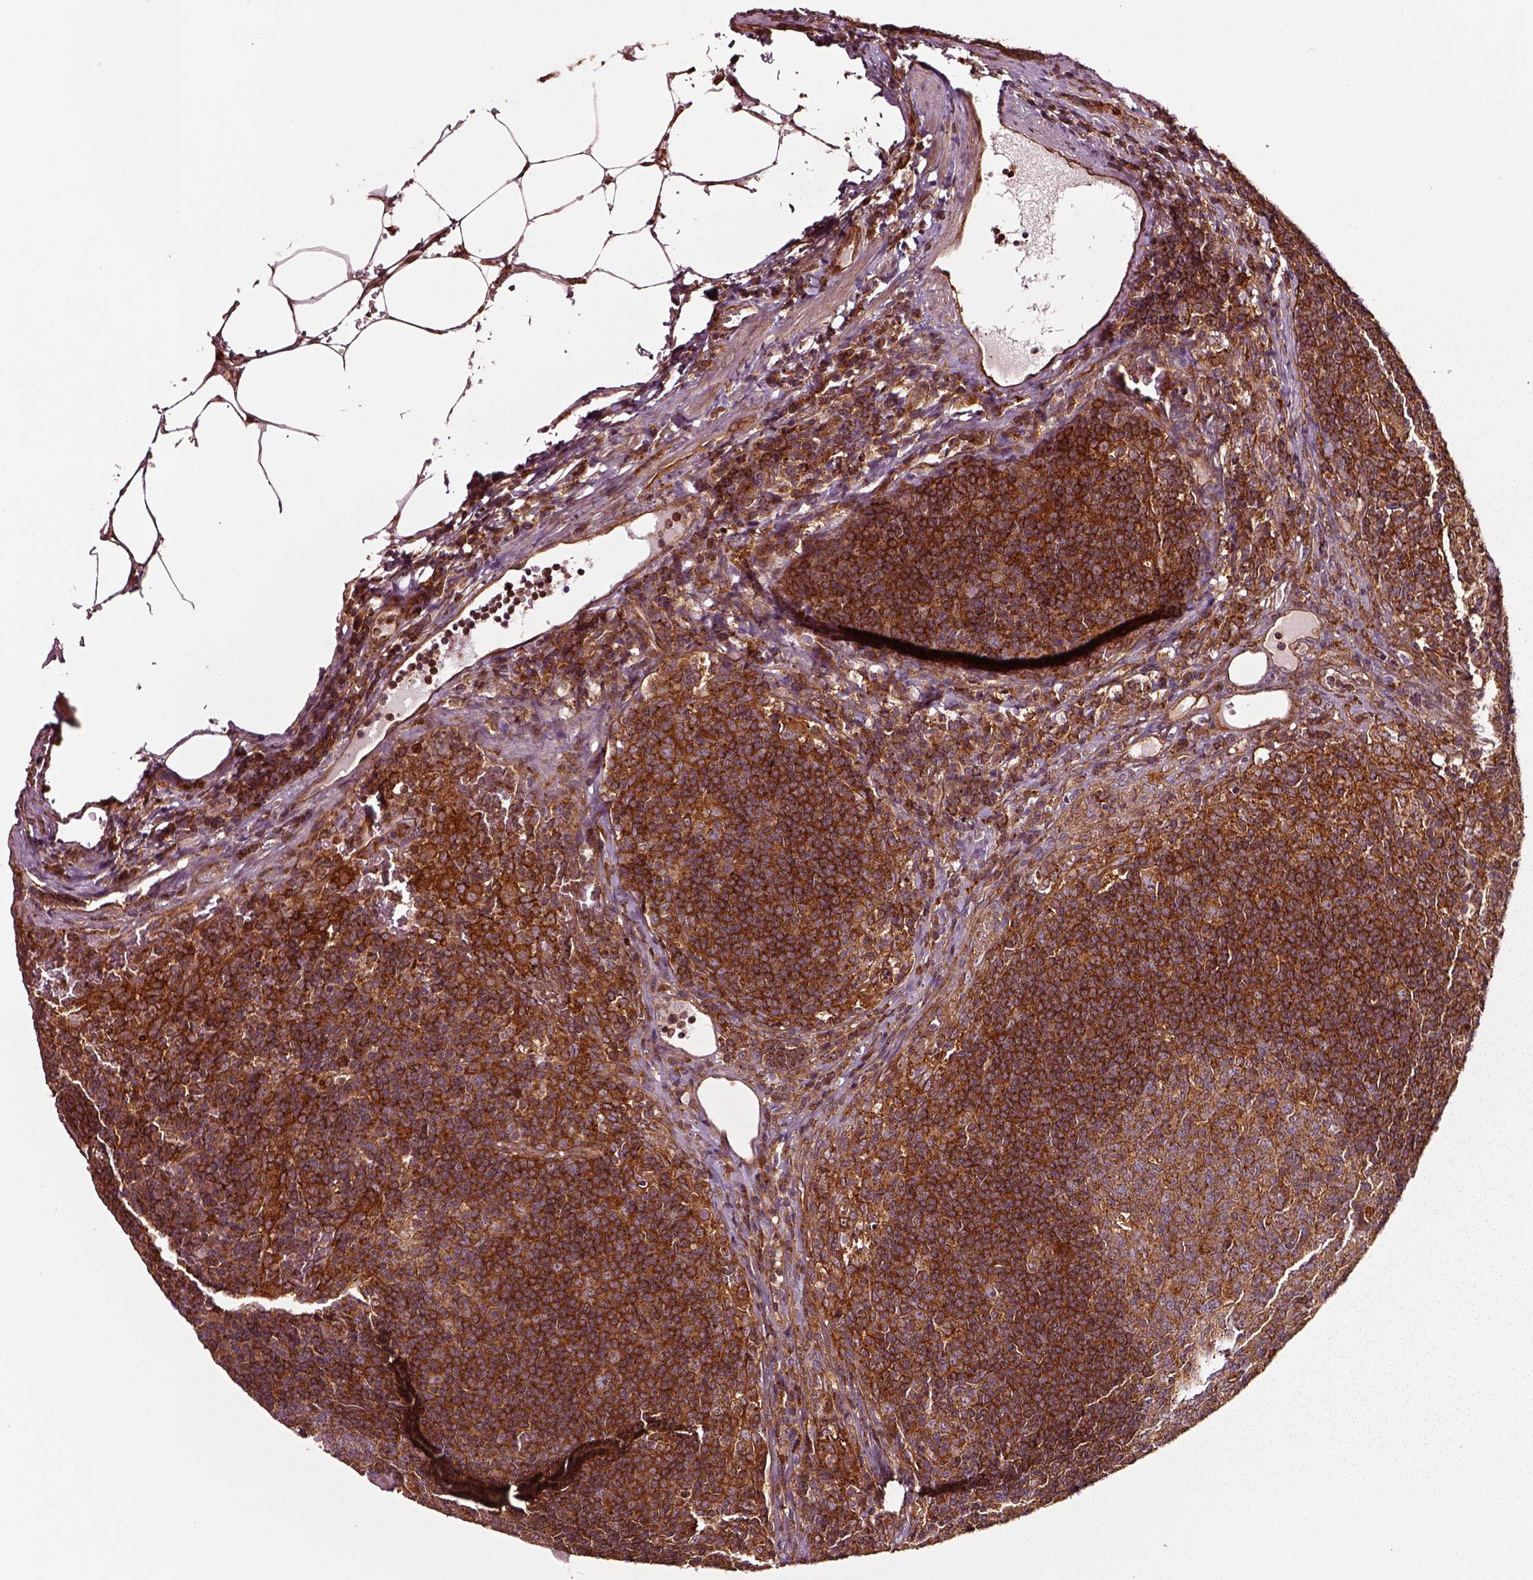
{"staining": {"intensity": "moderate", "quantity": "25%-75%", "location": "cytoplasmic/membranous"}, "tissue": "lymph node", "cell_type": "Germinal center cells", "image_type": "normal", "snomed": [{"axis": "morphology", "description": "Normal tissue, NOS"}, {"axis": "topography", "description": "Lymph node"}], "caption": "The immunohistochemical stain labels moderate cytoplasmic/membranous staining in germinal center cells of benign lymph node.", "gene": "WASHC2A", "patient": {"sex": "male", "age": 67}}